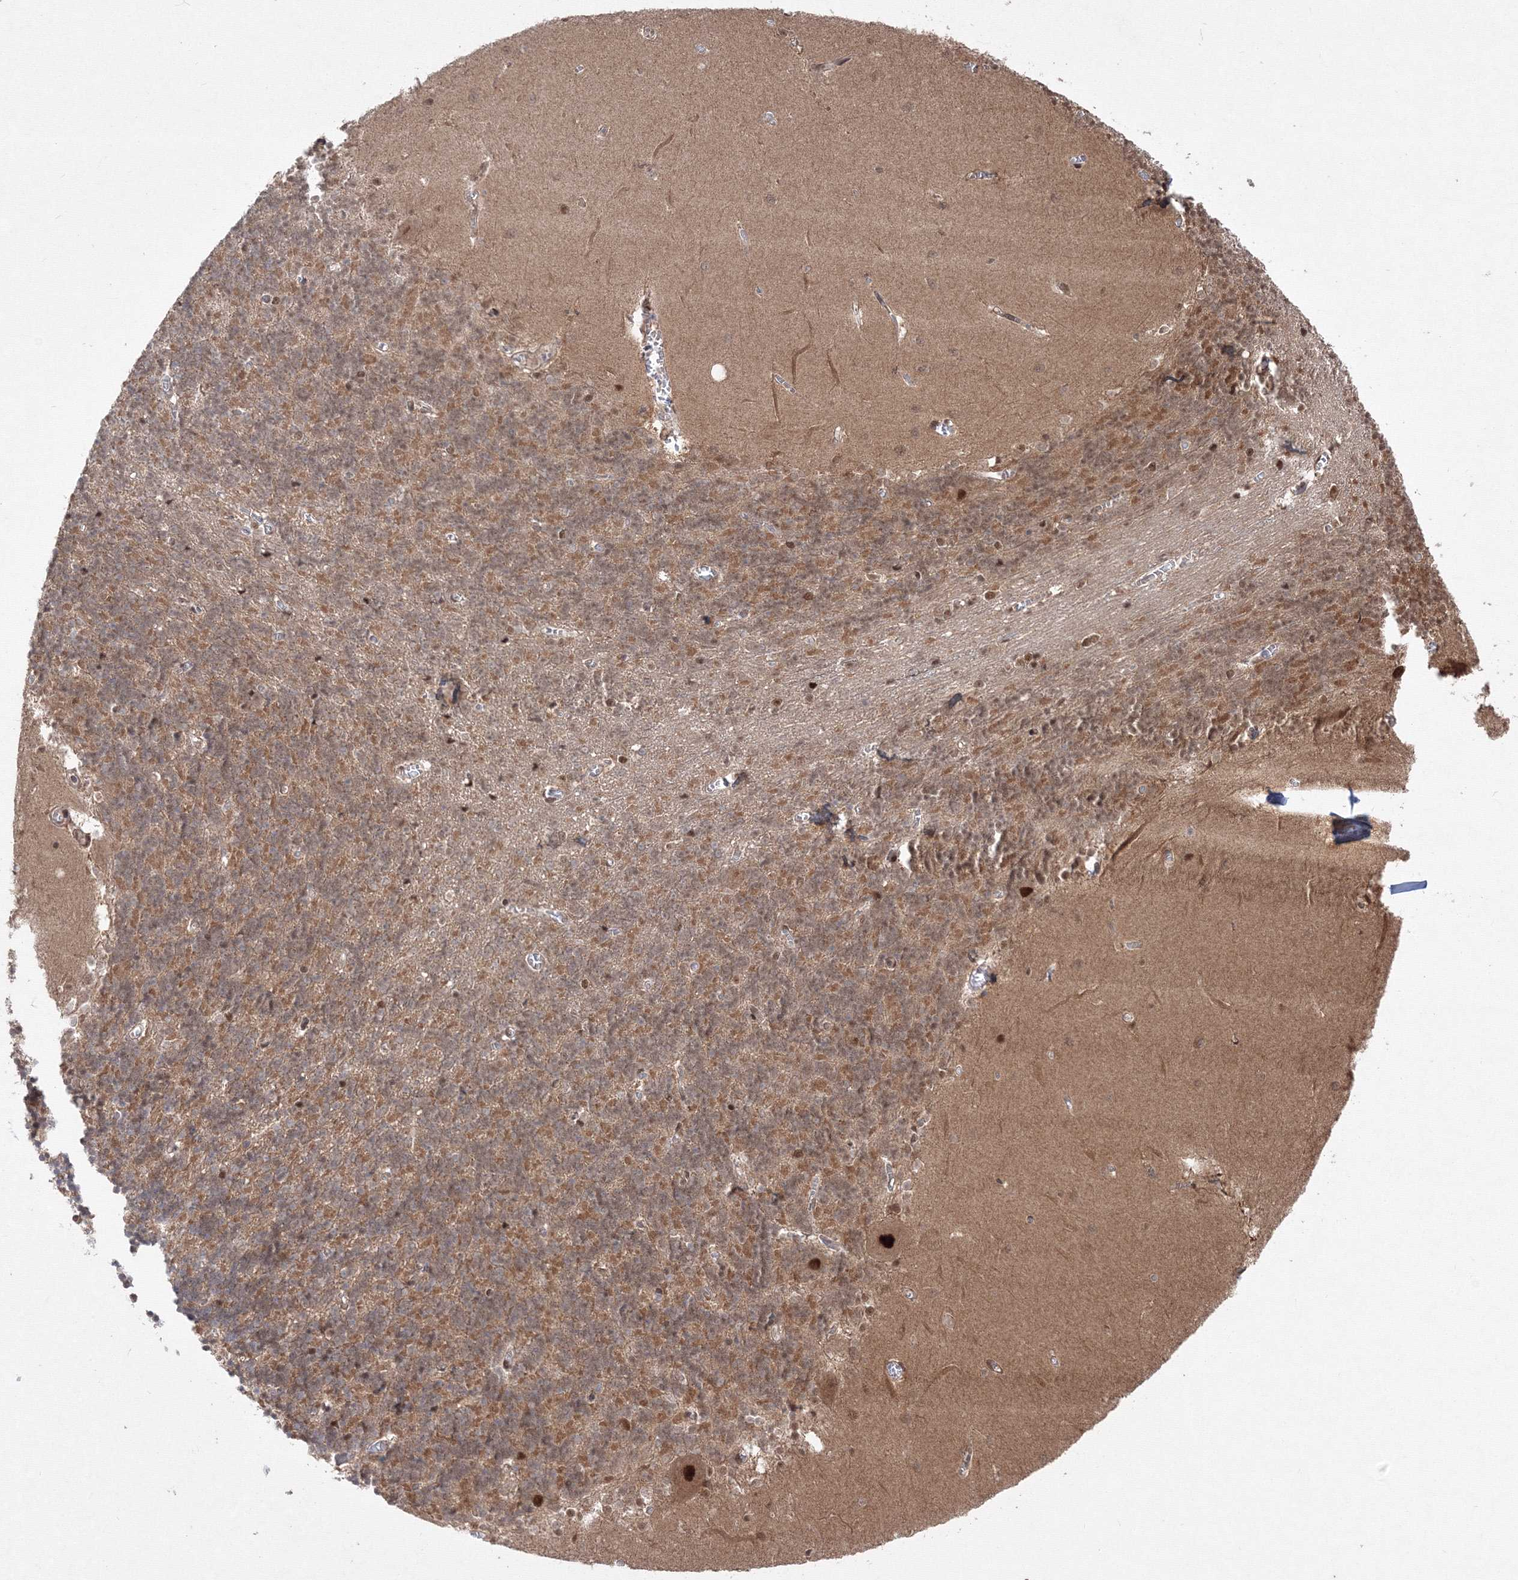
{"staining": {"intensity": "moderate", "quantity": ">75%", "location": "cytoplasmic/membranous"}, "tissue": "cerebellum", "cell_type": "Cells in granular layer", "image_type": "normal", "snomed": [{"axis": "morphology", "description": "Normal tissue, NOS"}, {"axis": "topography", "description": "Cerebellum"}], "caption": "An IHC image of normal tissue is shown. Protein staining in brown labels moderate cytoplasmic/membranous positivity in cerebellum within cells in granular layer.", "gene": "COPS4", "patient": {"sex": "male", "age": 37}}